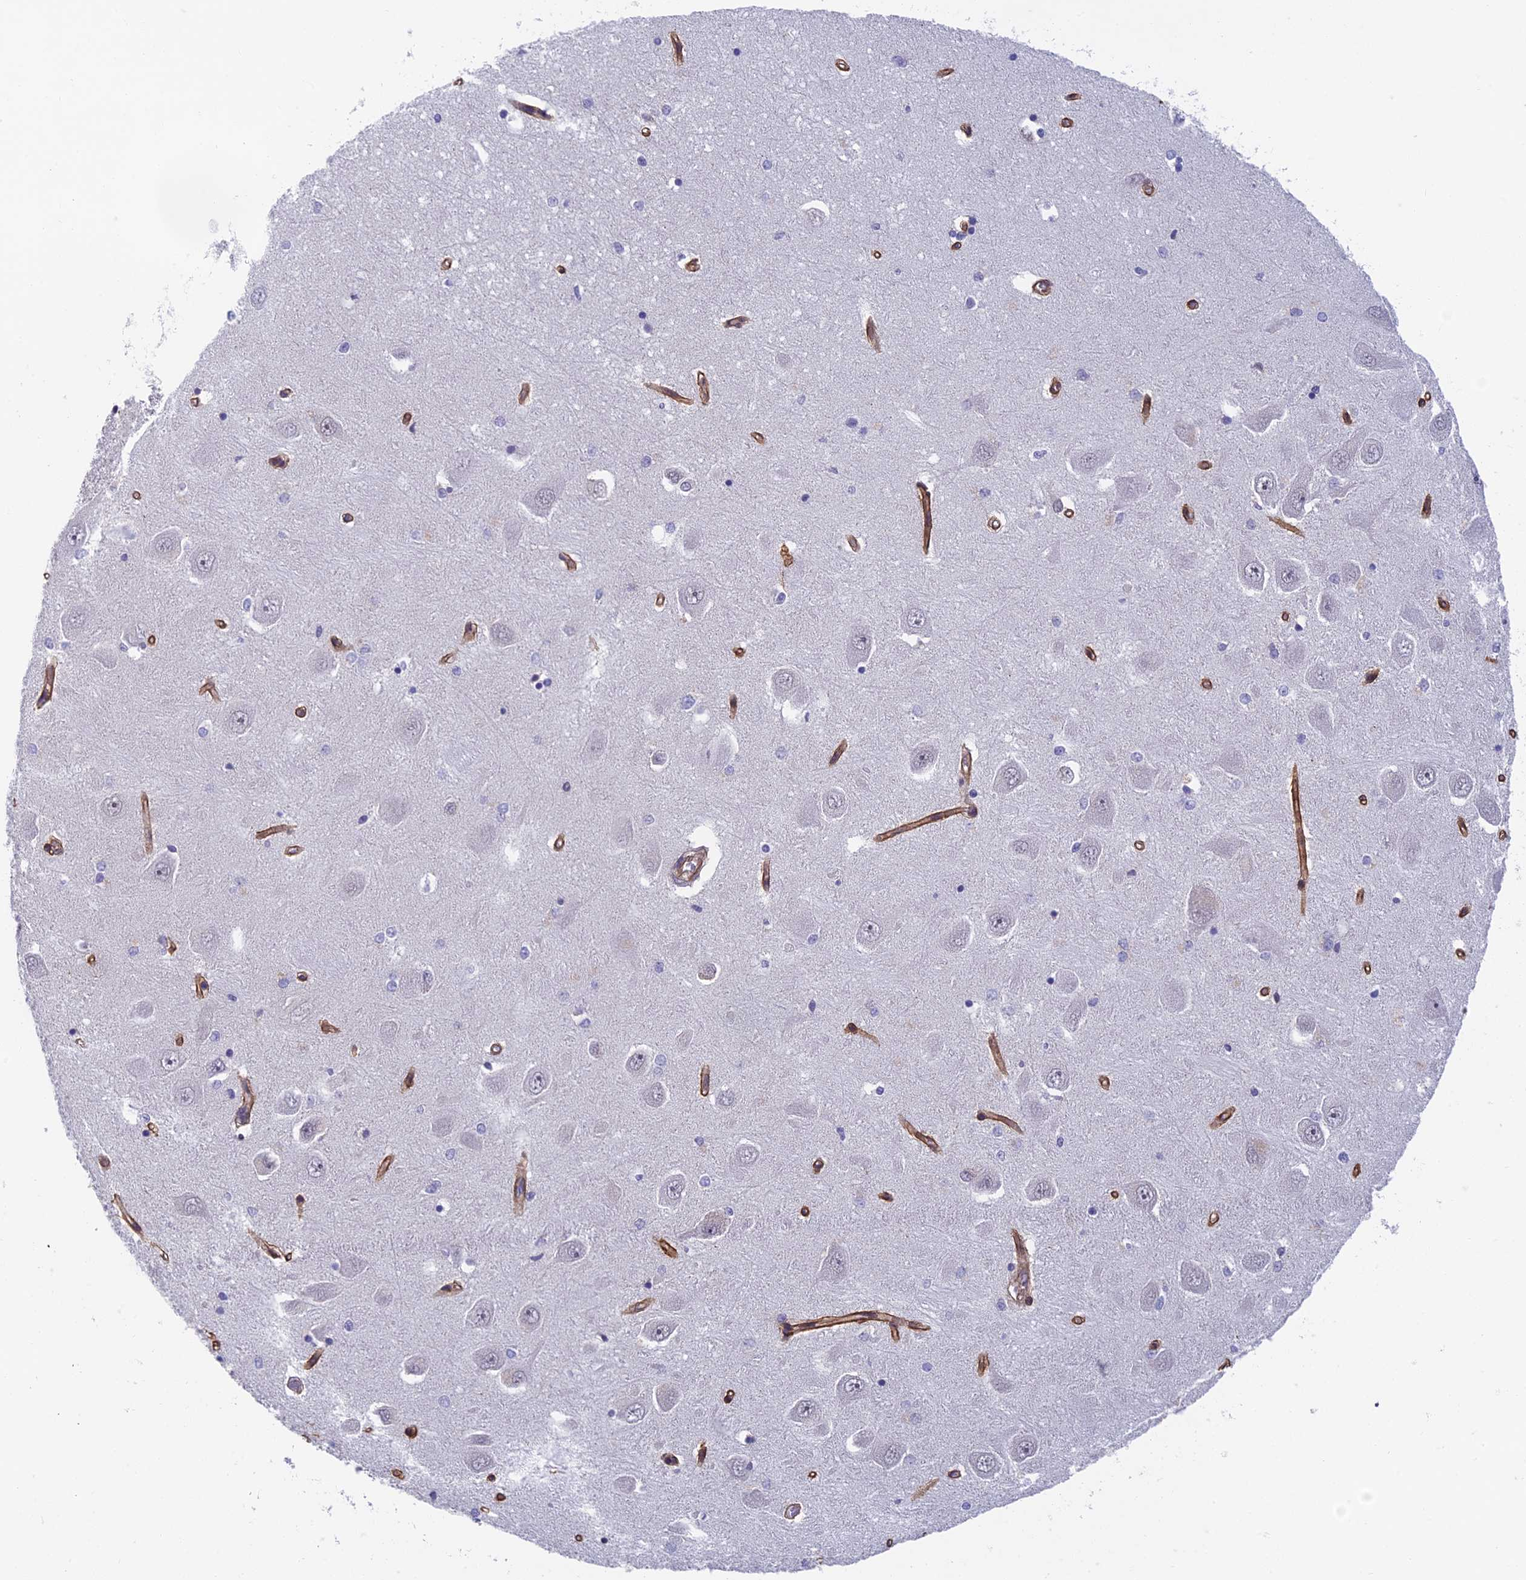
{"staining": {"intensity": "negative", "quantity": "none", "location": "none"}, "tissue": "hippocampus", "cell_type": "Glial cells", "image_type": "normal", "snomed": [{"axis": "morphology", "description": "Normal tissue, NOS"}, {"axis": "topography", "description": "Hippocampus"}], "caption": "Histopathology image shows no protein staining in glial cells of normal hippocampus. The staining is performed using DAB brown chromogen with nuclei counter-stained in using hematoxylin.", "gene": "NSMCE1", "patient": {"sex": "male", "age": 45}}